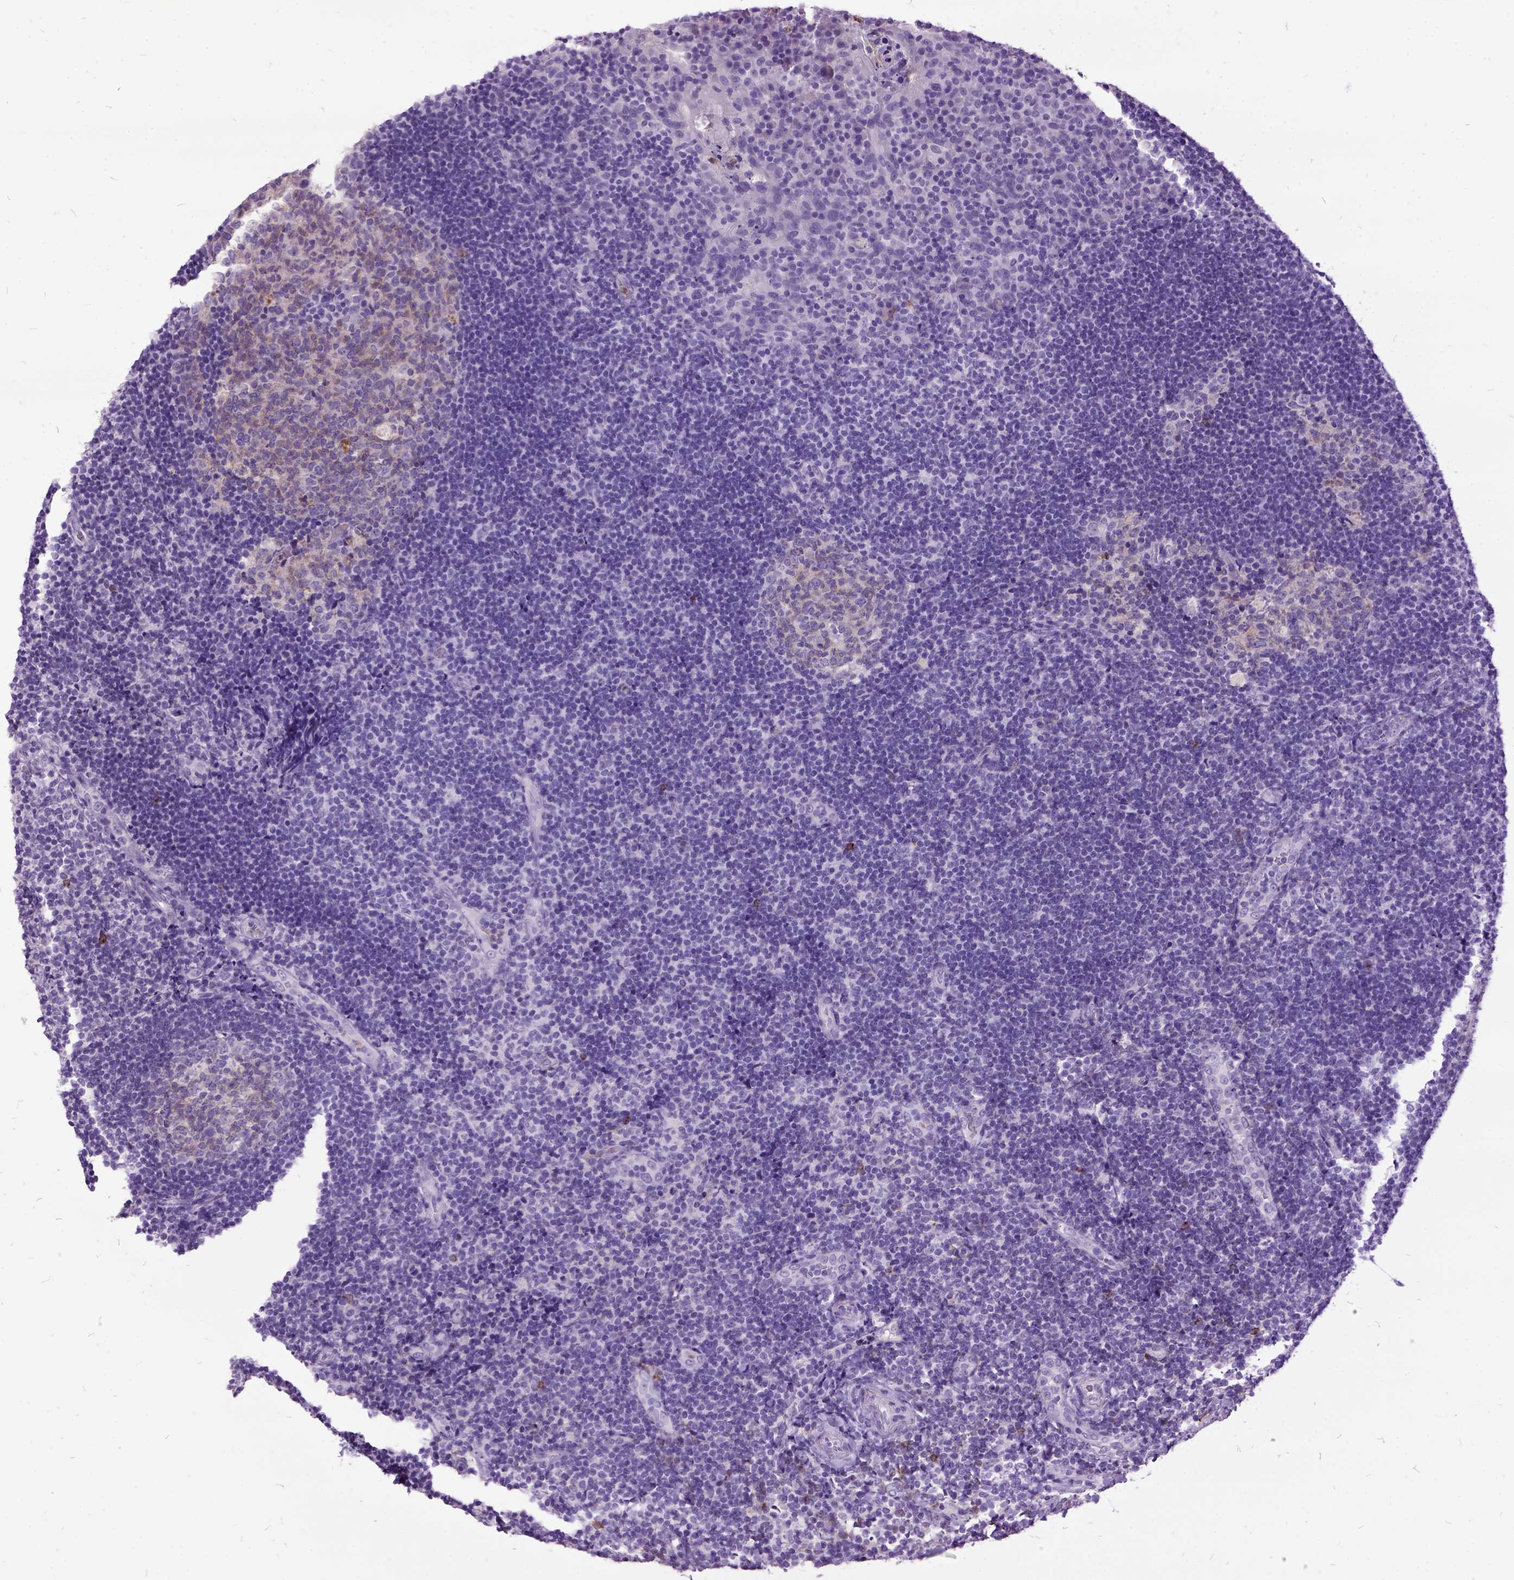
{"staining": {"intensity": "negative", "quantity": "none", "location": "none"}, "tissue": "tonsil", "cell_type": "Germinal center cells", "image_type": "normal", "snomed": [{"axis": "morphology", "description": "Normal tissue, NOS"}, {"axis": "topography", "description": "Tonsil"}], "caption": "Histopathology image shows no significant protein expression in germinal center cells of unremarkable tonsil.", "gene": "MME", "patient": {"sex": "male", "age": 17}}